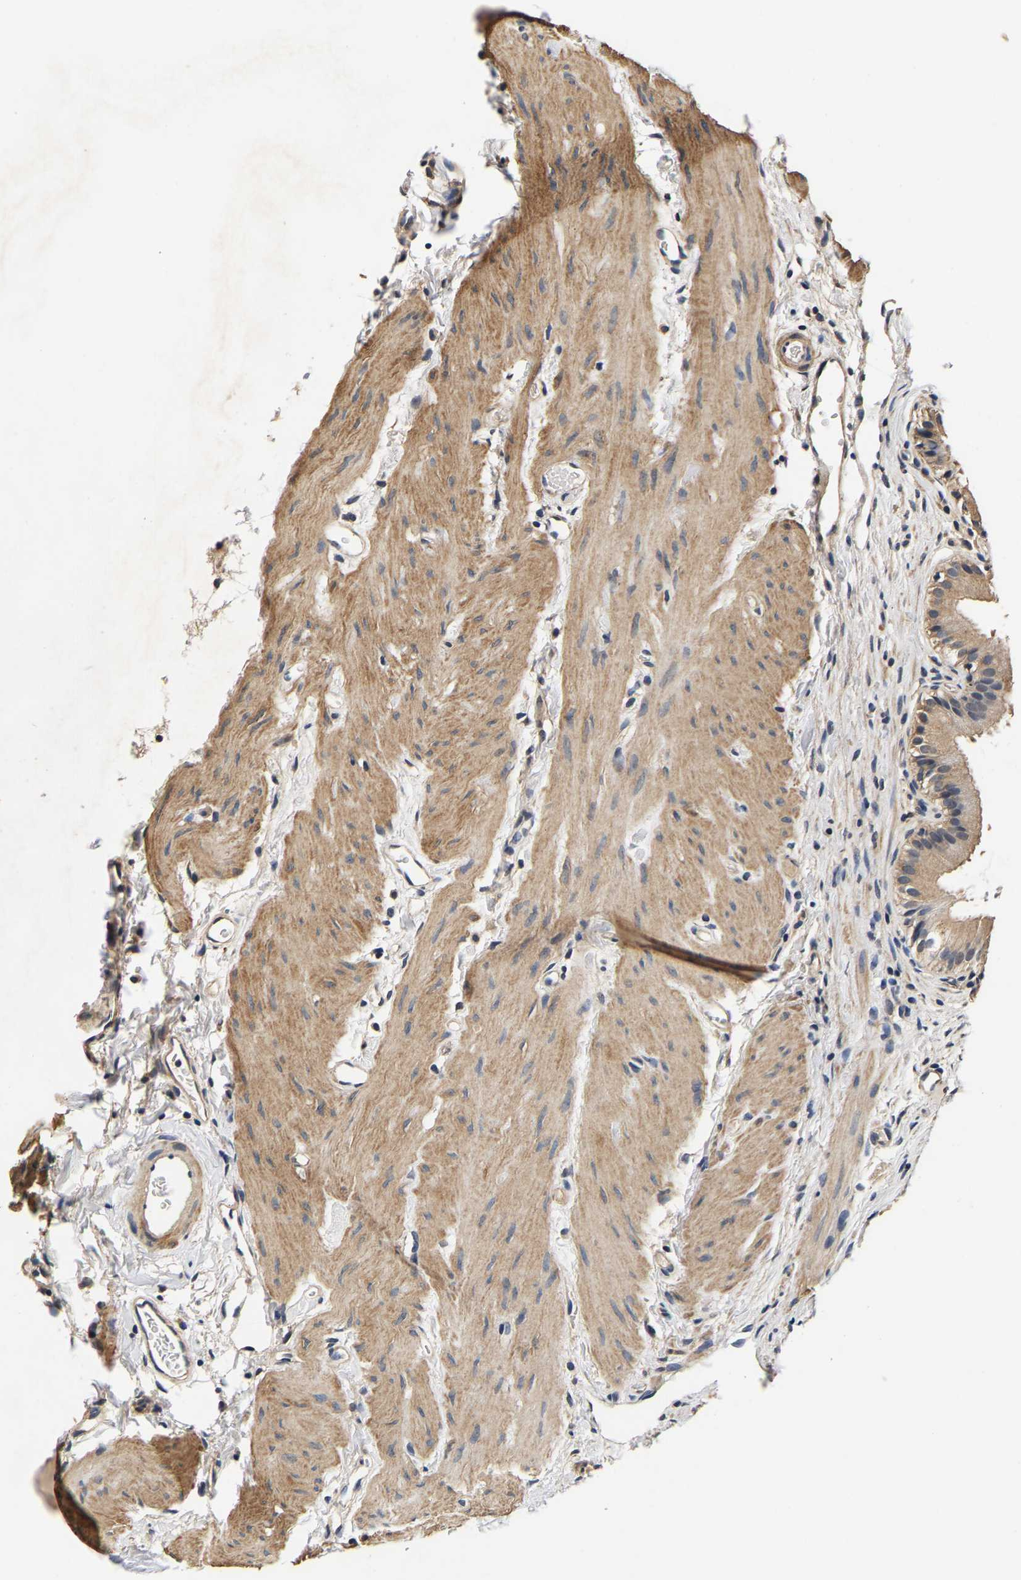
{"staining": {"intensity": "moderate", "quantity": ">75%", "location": "cytoplasmic/membranous"}, "tissue": "gallbladder", "cell_type": "Glandular cells", "image_type": "normal", "snomed": [{"axis": "morphology", "description": "Normal tissue, NOS"}, {"axis": "topography", "description": "Gallbladder"}], "caption": "The histopathology image exhibits immunohistochemical staining of unremarkable gallbladder. There is moderate cytoplasmic/membranous positivity is present in approximately >75% of glandular cells. (DAB IHC, brown staining for protein, blue staining for nuclei).", "gene": "RUVBL1", "patient": {"sex": "female", "age": 26}}